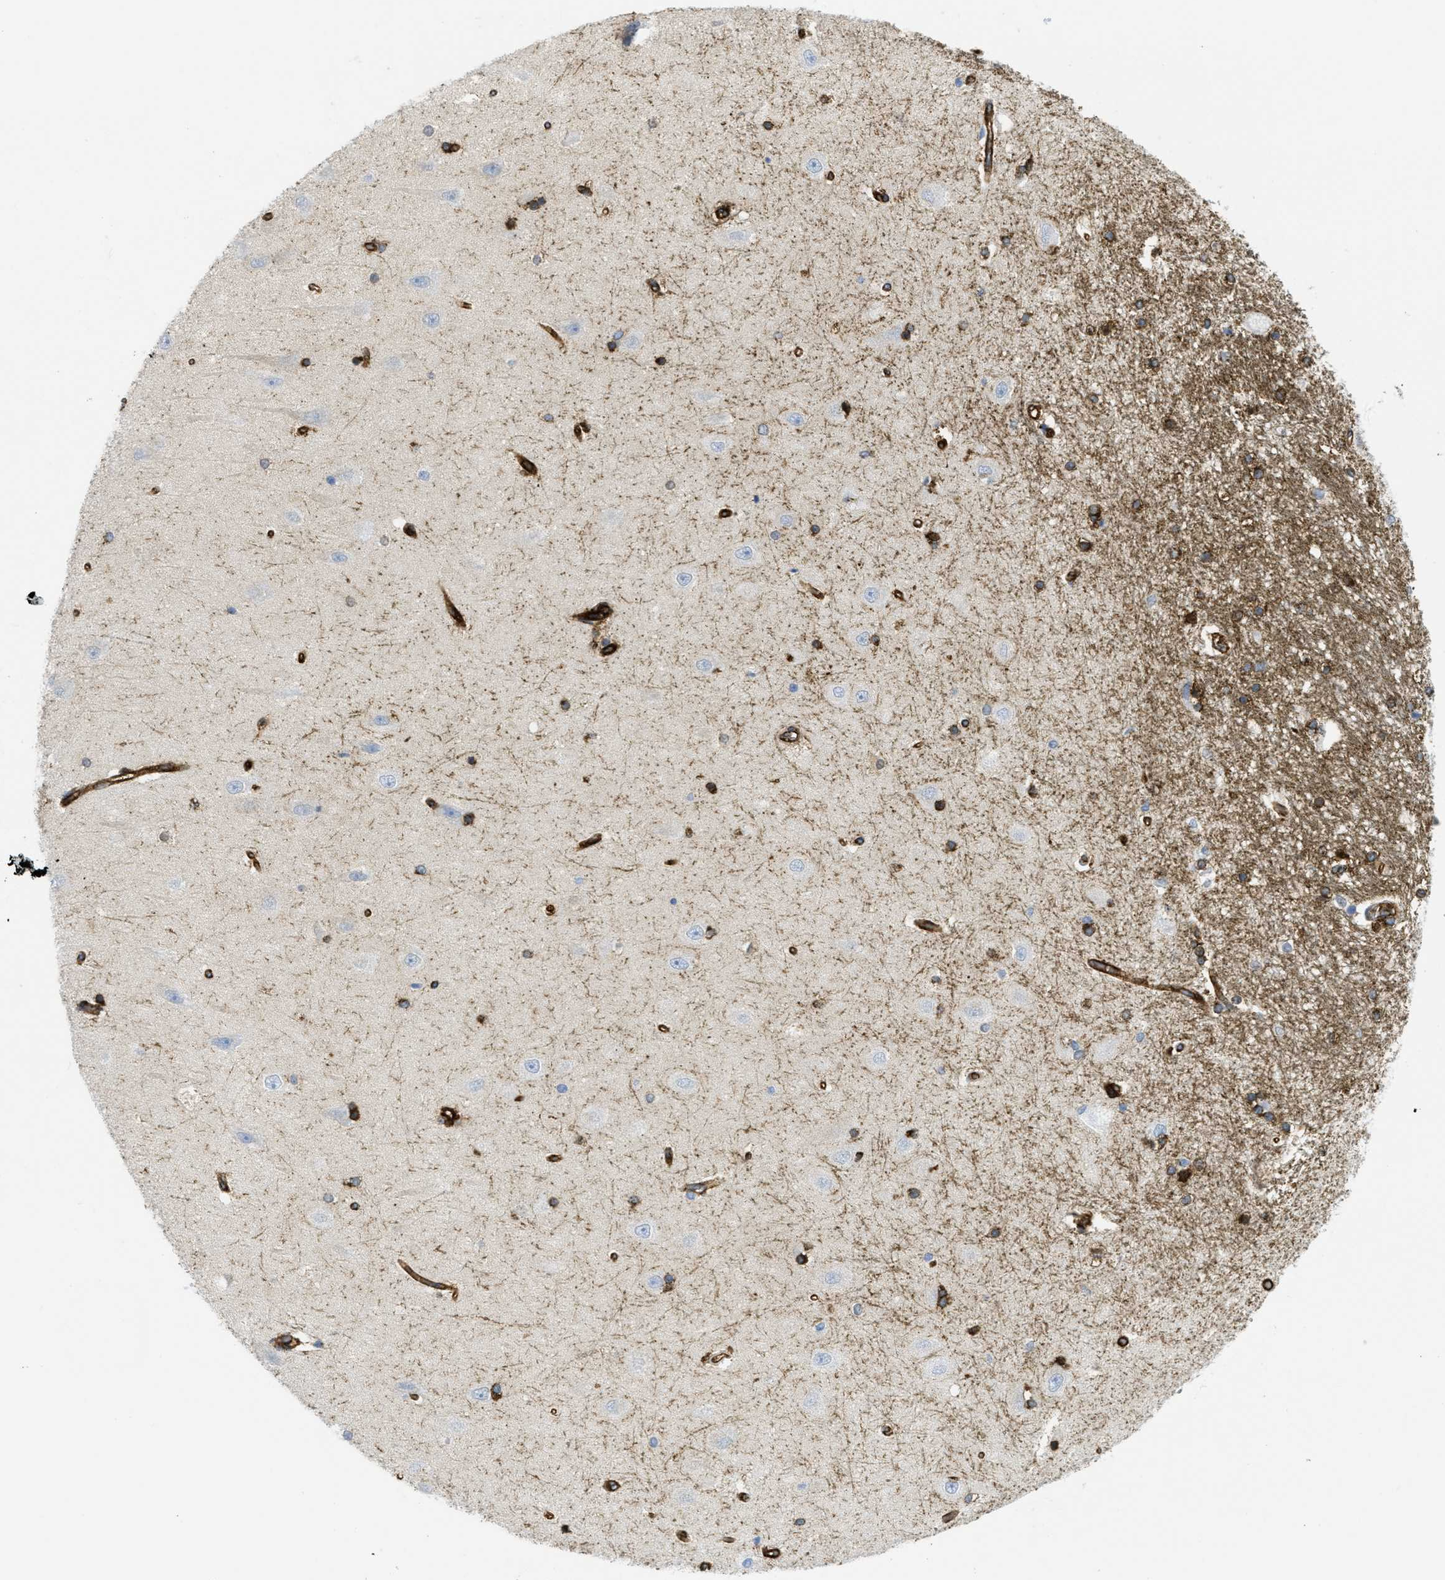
{"staining": {"intensity": "strong", "quantity": "25%-75%", "location": "cytoplasmic/membranous"}, "tissue": "hippocampus", "cell_type": "Glial cells", "image_type": "normal", "snomed": [{"axis": "morphology", "description": "Normal tissue, NOS"}, {"axis": "topography", "description": "Hippocampus"}], "caption": "Protein expression analysis of normal hippocampus reveals strong cytoplasmic/membranous staining in about 25%-75% of glial cells. The staining was performed using DAB to visualize the protein expression in brown, while the nuclei were stained in blue with hematoxylin (Magnification: 20x).", "gene": "HIP1", "patient": {"sex": "male", "age": 45}}